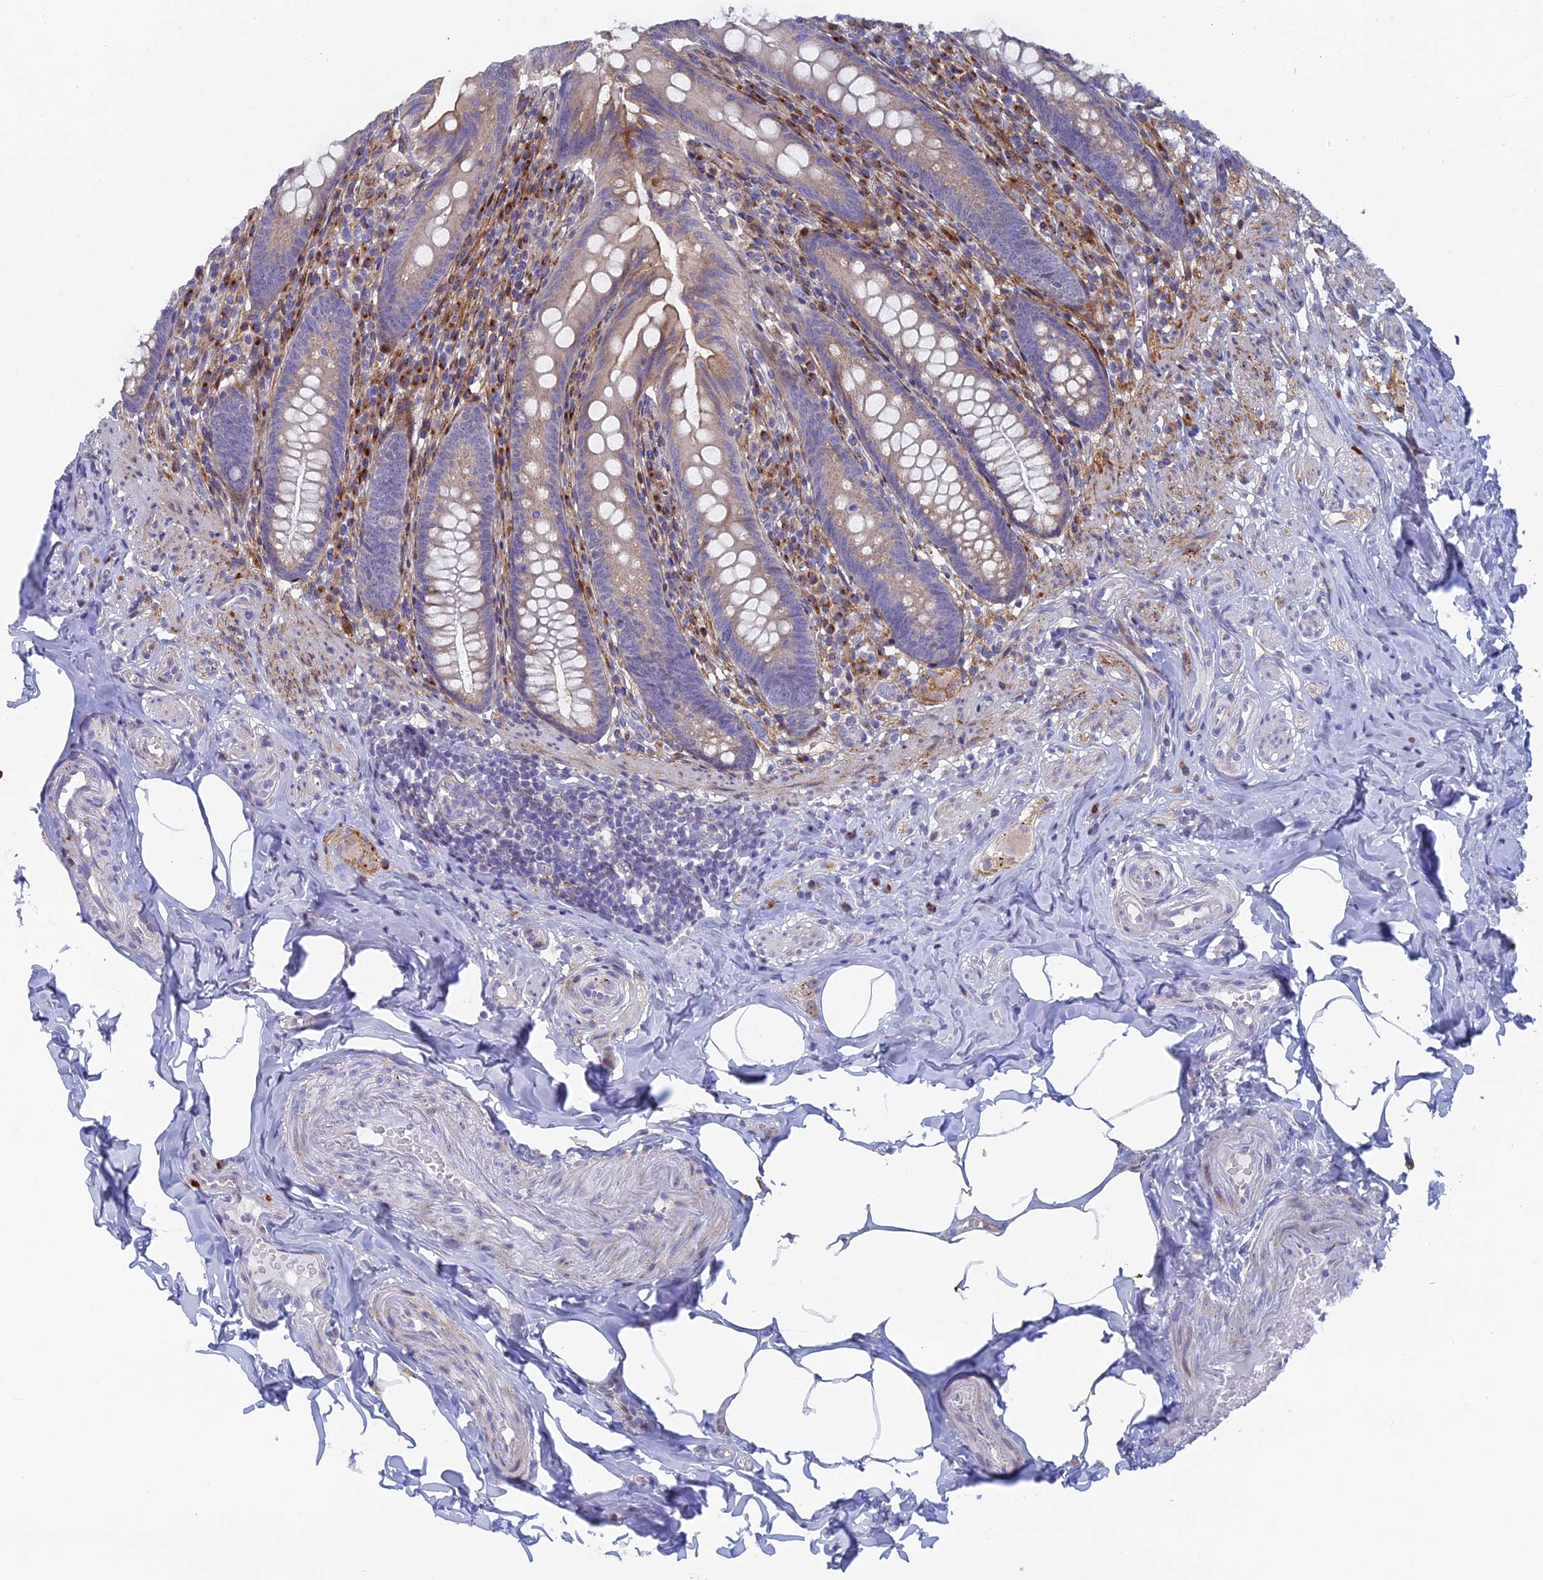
{"staining": {"intensity": "moderate", "quantity": "<25%", "location": "cytoplasmic/membranous"}, "tissue": "appendix", "cell_type": "Glandular cells", "image_type": "normal", "snomed": [{"axis": "morphology", "description": "Normal tissue, NOS"}, {"axis": "topography", "description": "Appendix"}], "caption": "Immunohistochemical staining of normal human appendix exhibits moderate cytoplasmic/membranous protein staining in approximately <25% of glandular cells.", "gene": "B9D2", "patient": {"sex": "male", "age": 55}}